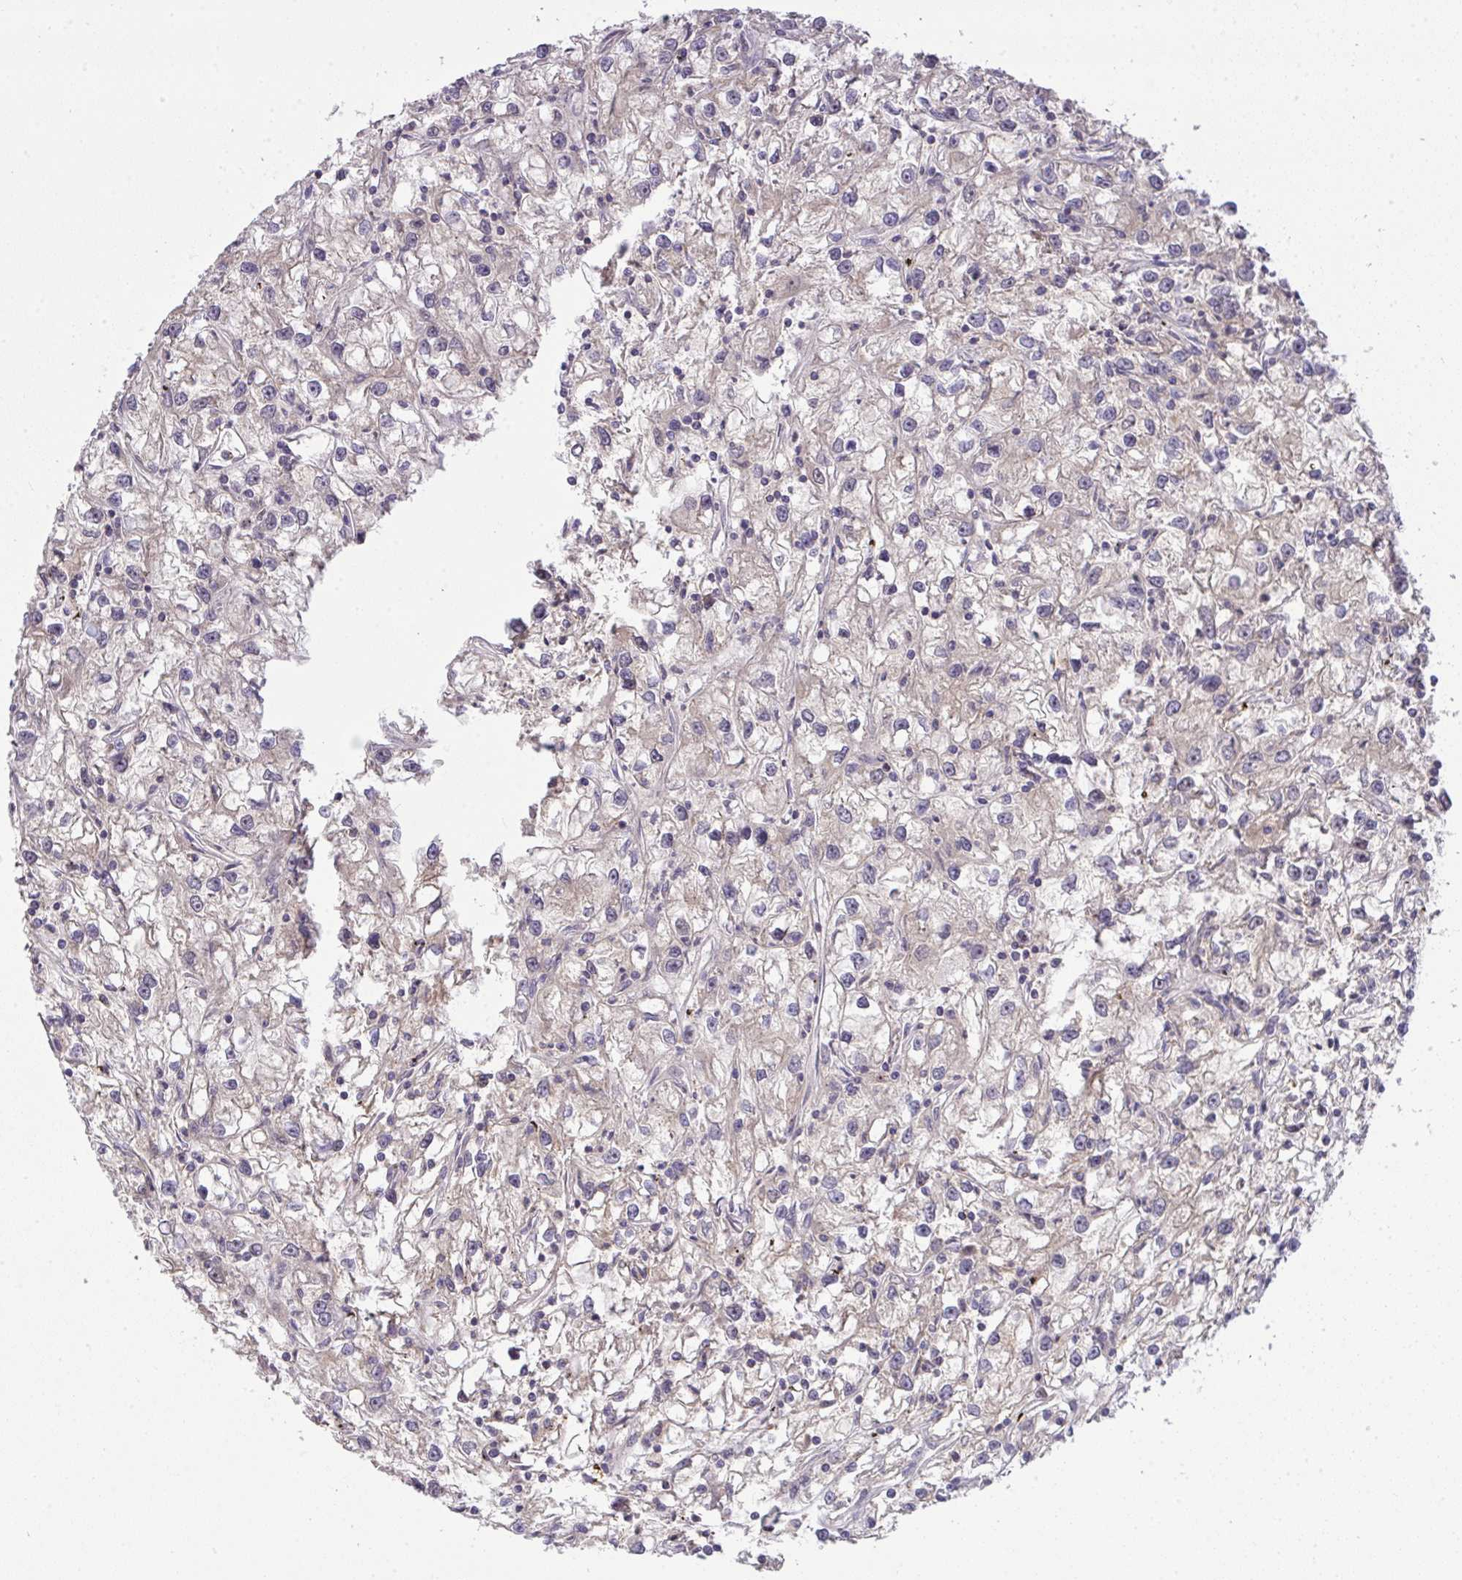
{"staining": {"intensity": "negative", "quantity": "none", "location": "none"}, "tissue": "renal cancer", "cell_type": "Tumor cells", "image_type": "cancer", "snomed": [{"axis": "morphology", "description": "Adenocarcinoma, NOS"}, {"axis": "topography", "description": "Kidney"}], "caption": "This is an IHC micrograph of human adenocarcinoma (renal). There is no expression in tumor cells.", "gene": "SLC9A6", "patient": {"sex": "female", "age": 59}}